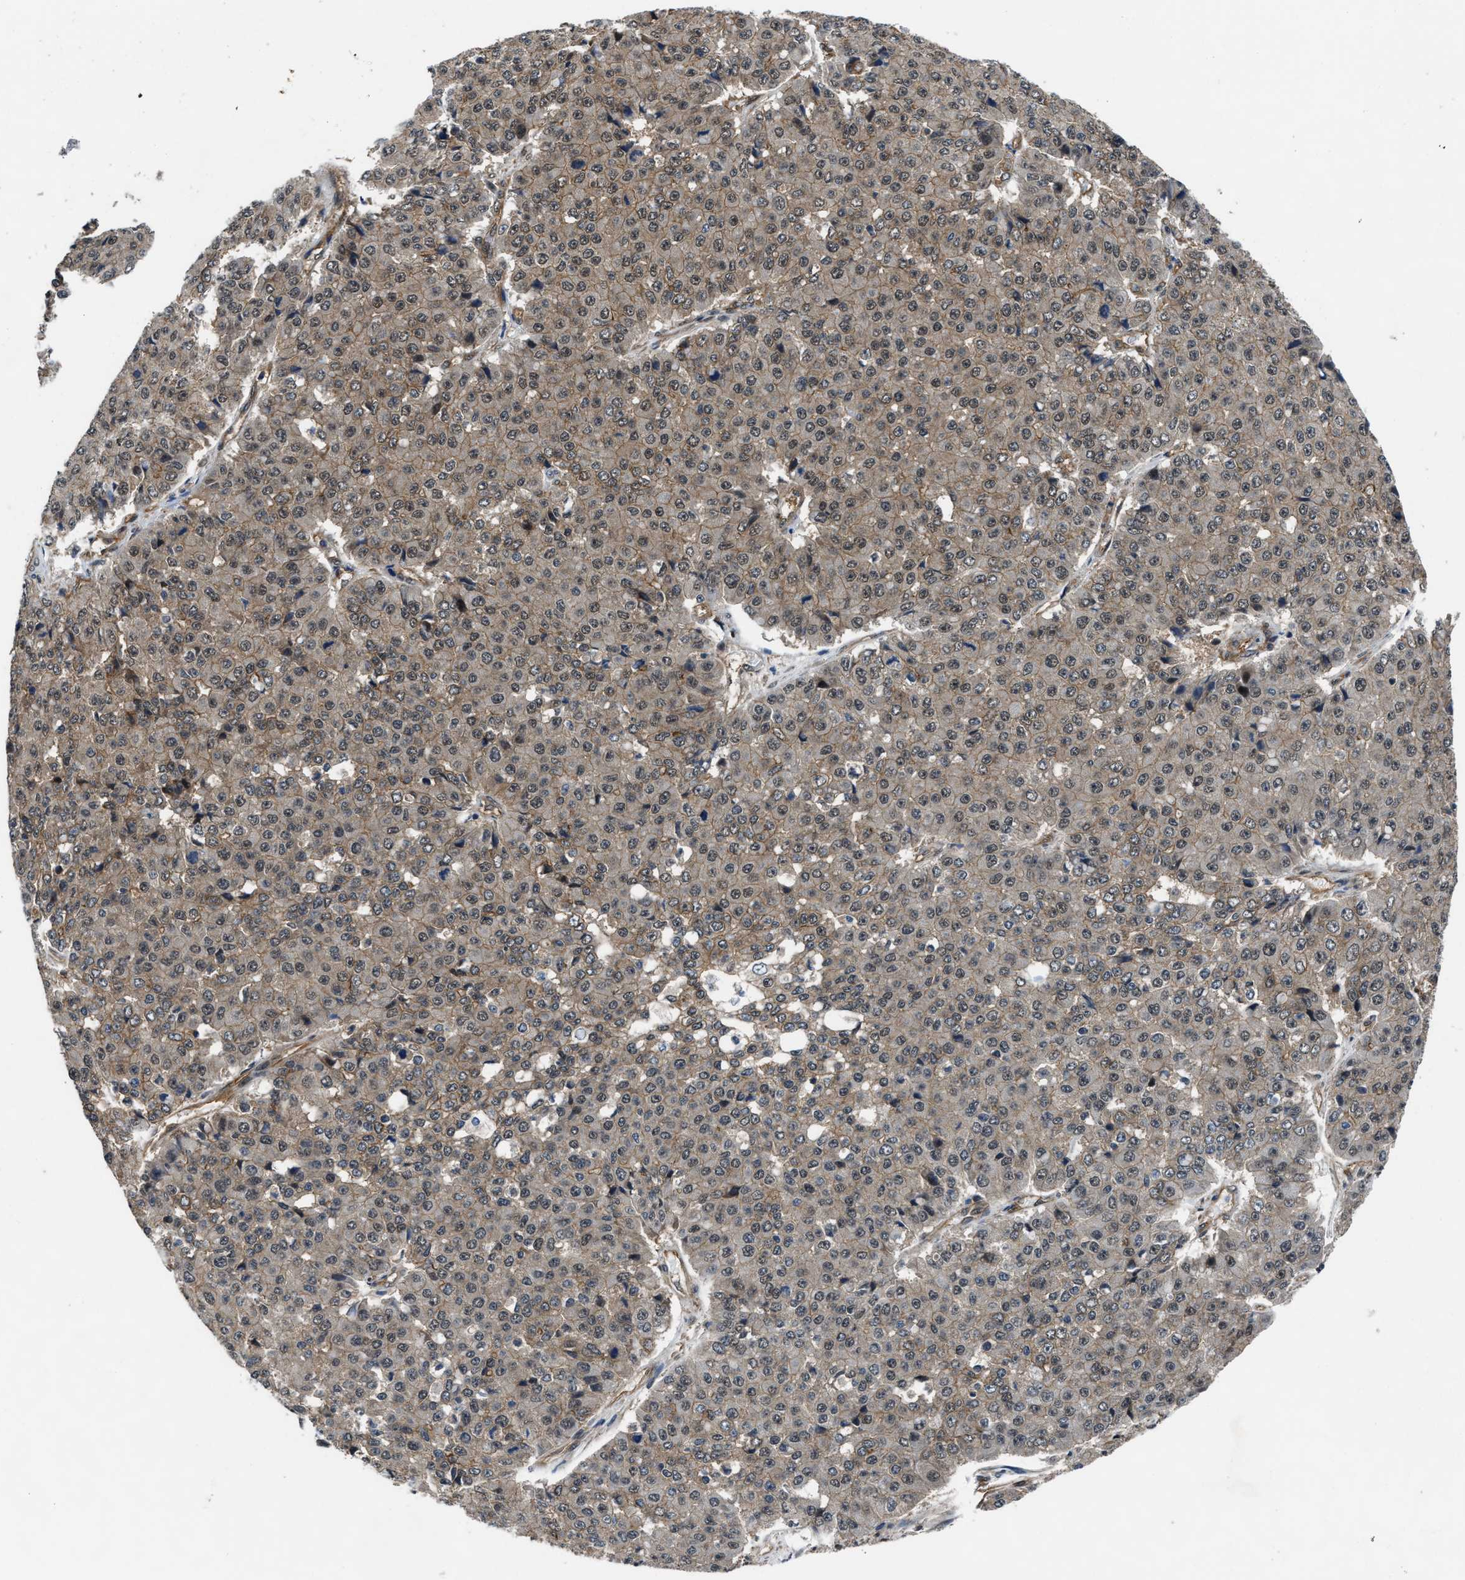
{"staining": {"intensity": "weak", "quantity": "<25%", "location": "cytoplasmic/membranous,nuclear"}, "tissue": "pancreatic cancer", "cell_type": "Tumor cells", "image_type": "cancer", "snomed": [{"axis": "morphology", "description": "Adenocarcinoma, NOS"}, {"axis": "topography", "description": "Pancreas"}], "caption": "High magnification brightfield microscopy of pancreatic adenocarcinoma stained with DAB (brown) and counterstained with hematoxylin (blue): tumor cells show no significant expression.", "gene": "COPS2", "patient": {"sex": "male", "age": 50}}